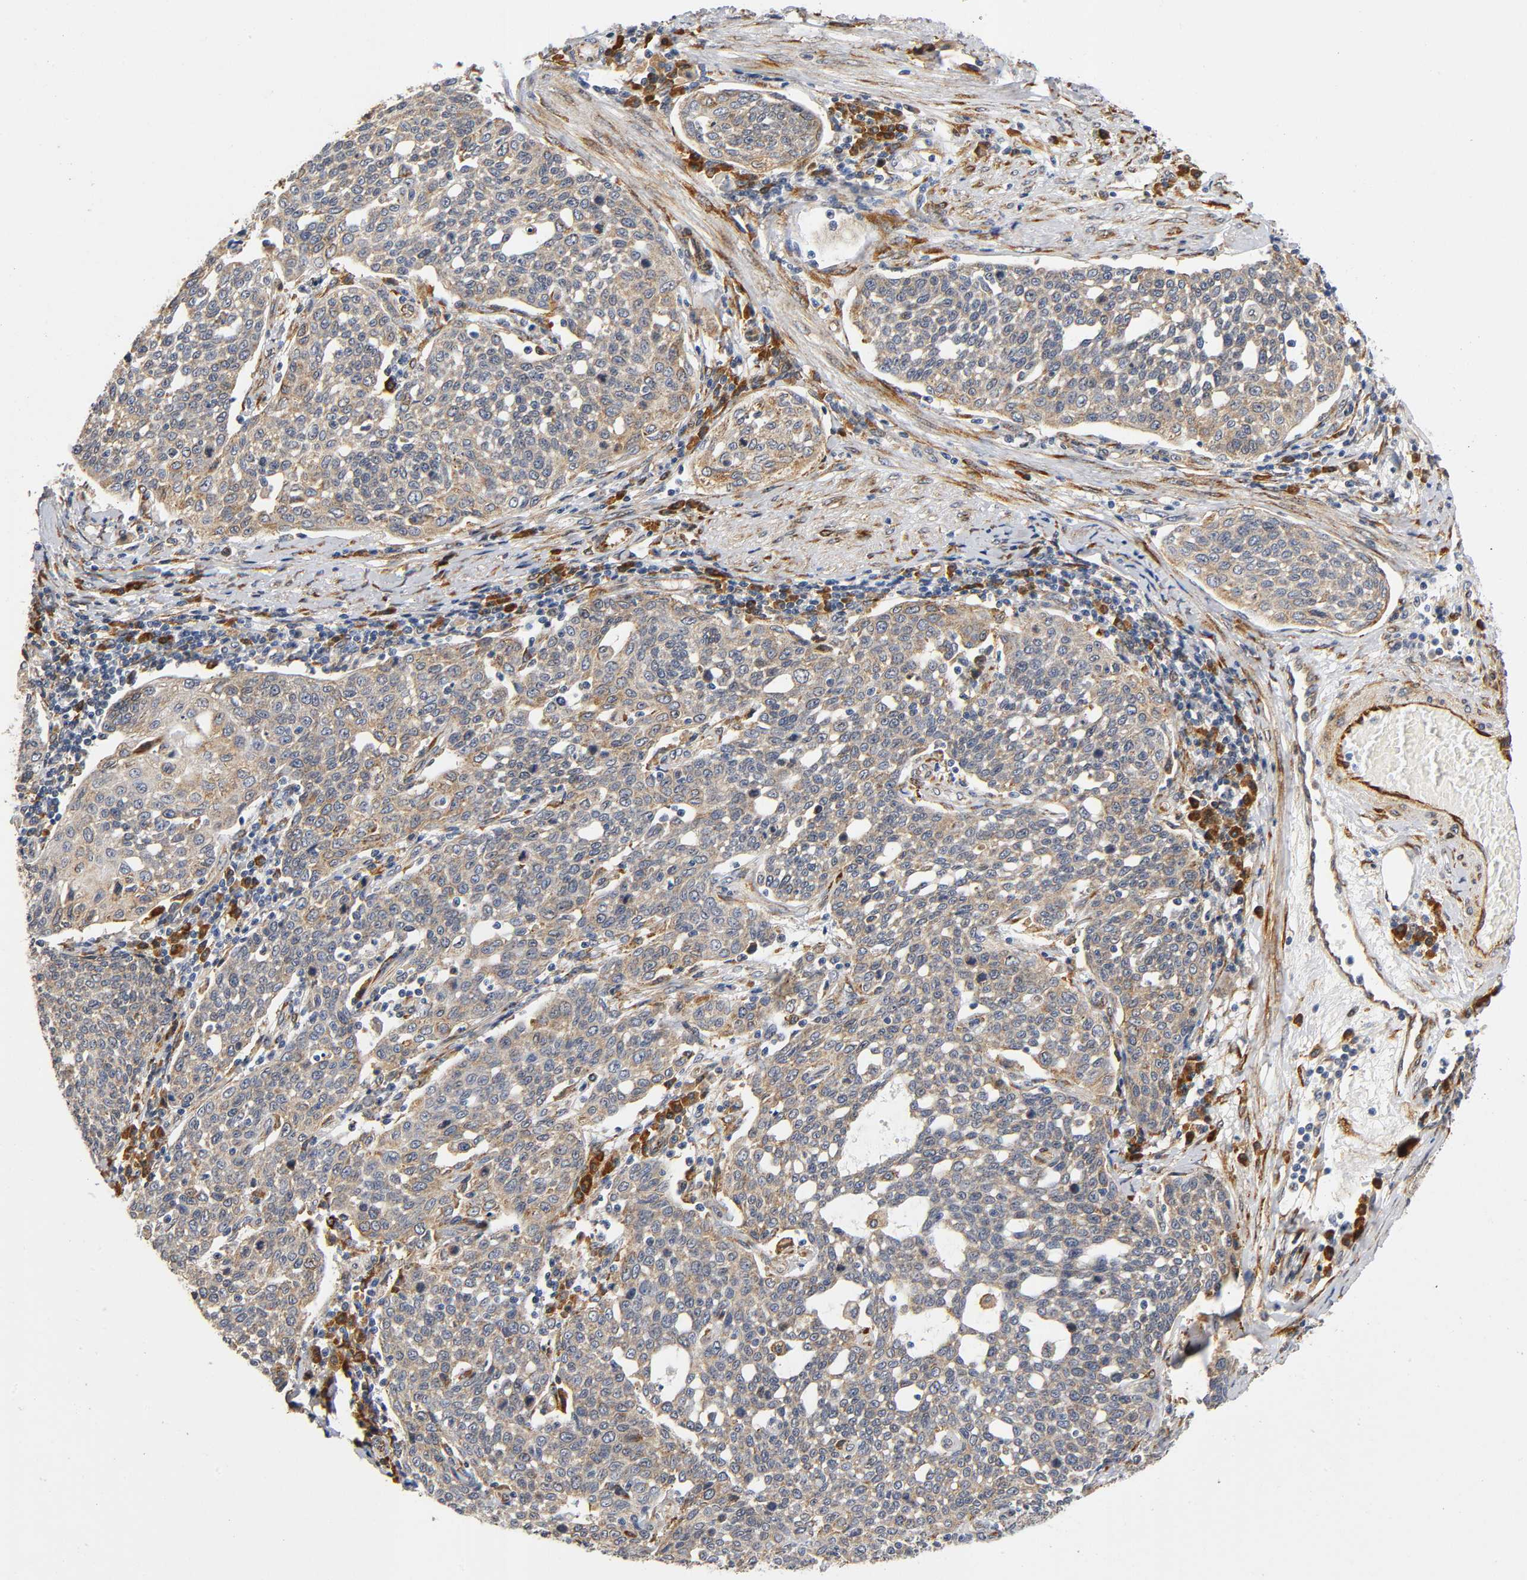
{"staining": {"intensity": "weak", "quantity": ">75%", "location": "cytoplasmic/membranous"}, "tissue": "cervical cancer", "cell_type": "Tumor cells", "image_type": "cancer", "snomed": [{"axis": "morphology", "description": "Squamous cell carcinoma, NOS"}, {"axis": "topography", "description": "Cervix"}], "caption": "Protein expression analysis of cervical cancer displays weak cytoplasmic/membranous positivity in about >75% of tumor cells.", "gene": "SOS2", "patient": {"sex": "female", "age": 34}}